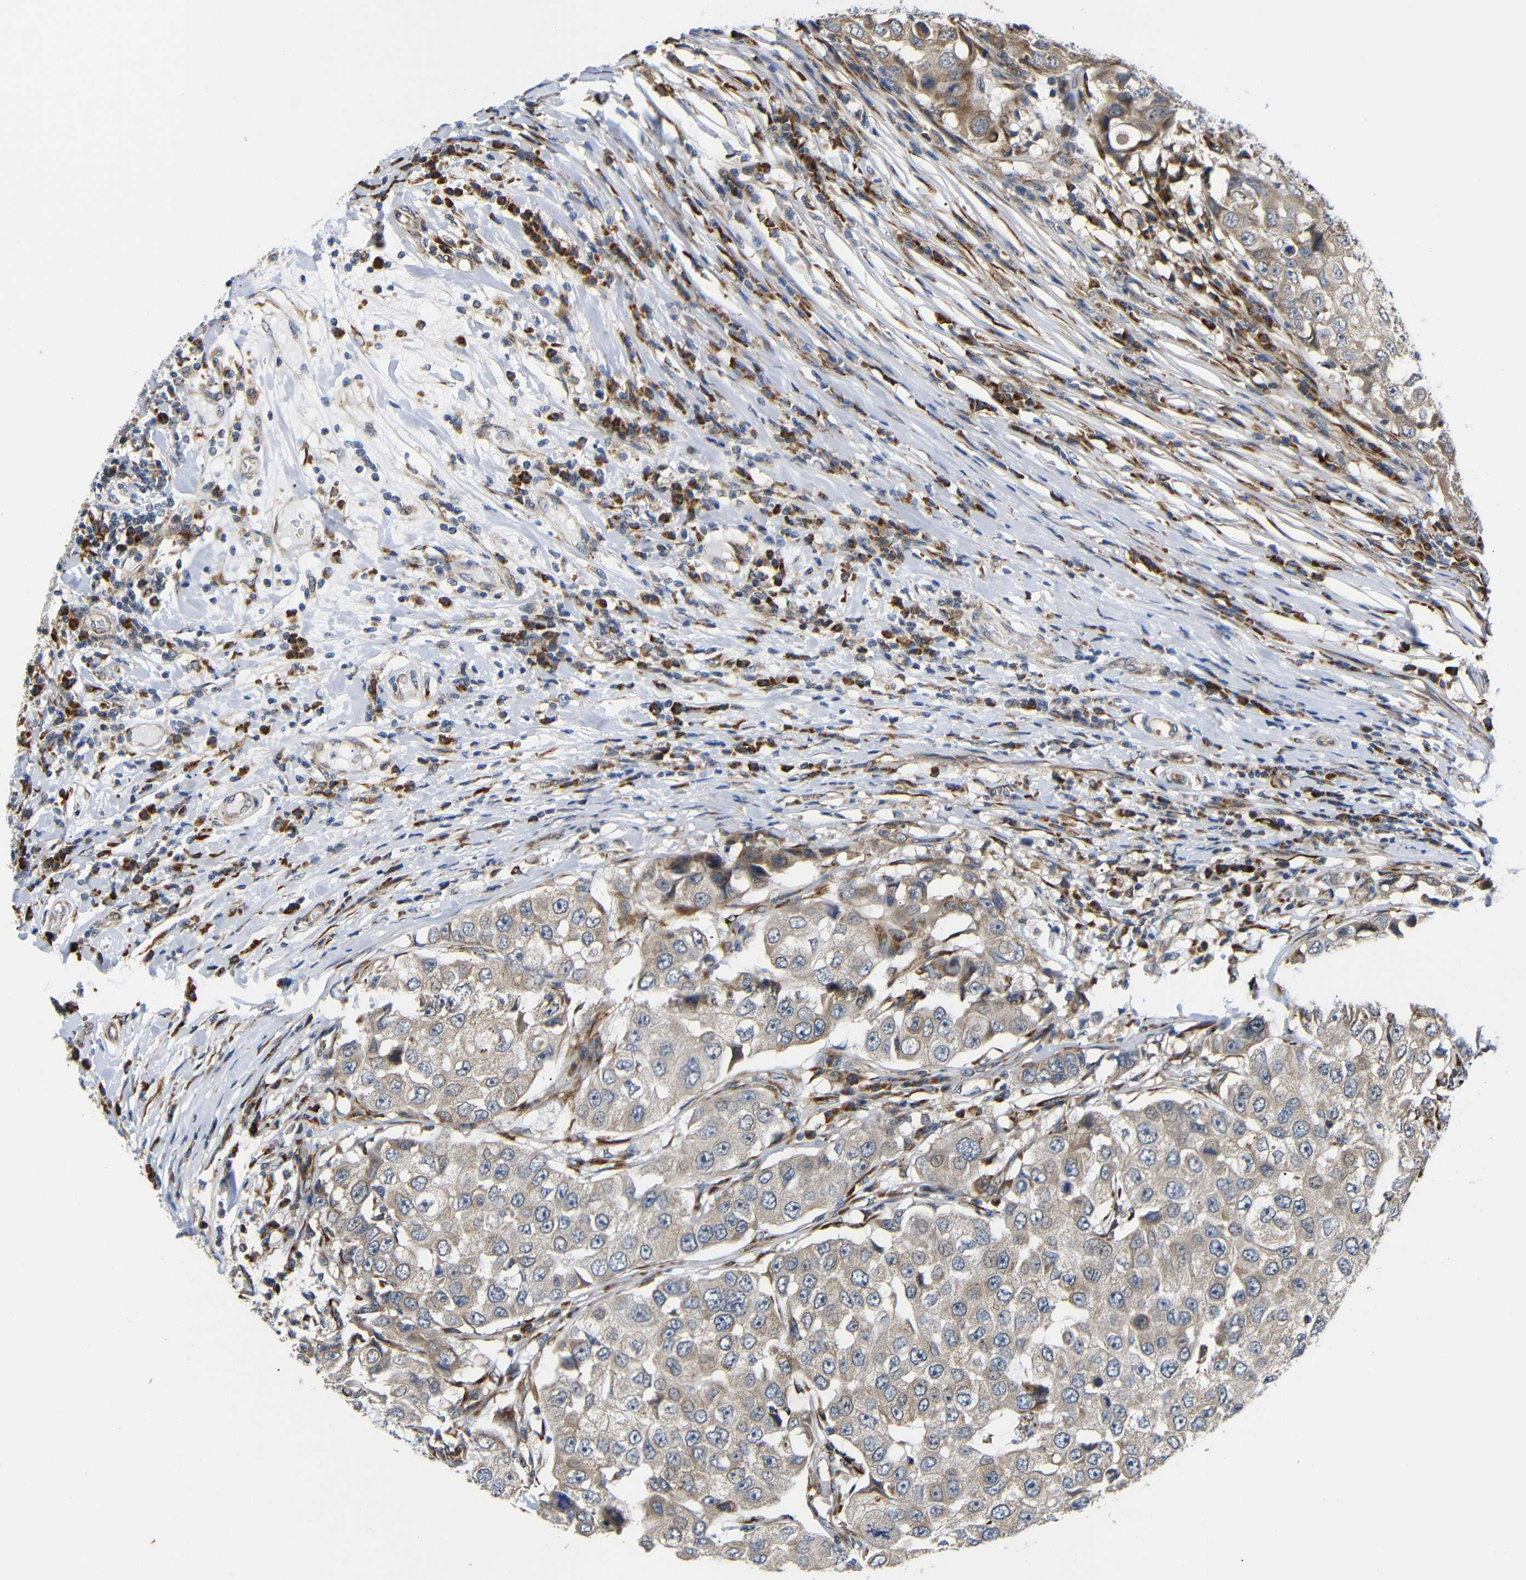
{"staining": {"intensity": "weak", "quantity": ">75%", "location": "cytoplasmic/membranous"}, "tissue": "breast cancer", "cell_type": "Tumor cells", "image_type": "cancer", "snomed": [{"axis": "morphology", "description": "Duct carcinoma"}, {"axis": "topography", "description": "Breast"}], "caption": "IHC (DAB (3,3'-diaminobenzidine)) staining of human invasive ductal carcinoma (breast) demonstrates weak cytoplasmic/membranous protein expression in approximately >75% of tumor cells.", "gene": "KANK4", "patient": {"sex": "female", "age": 27}}